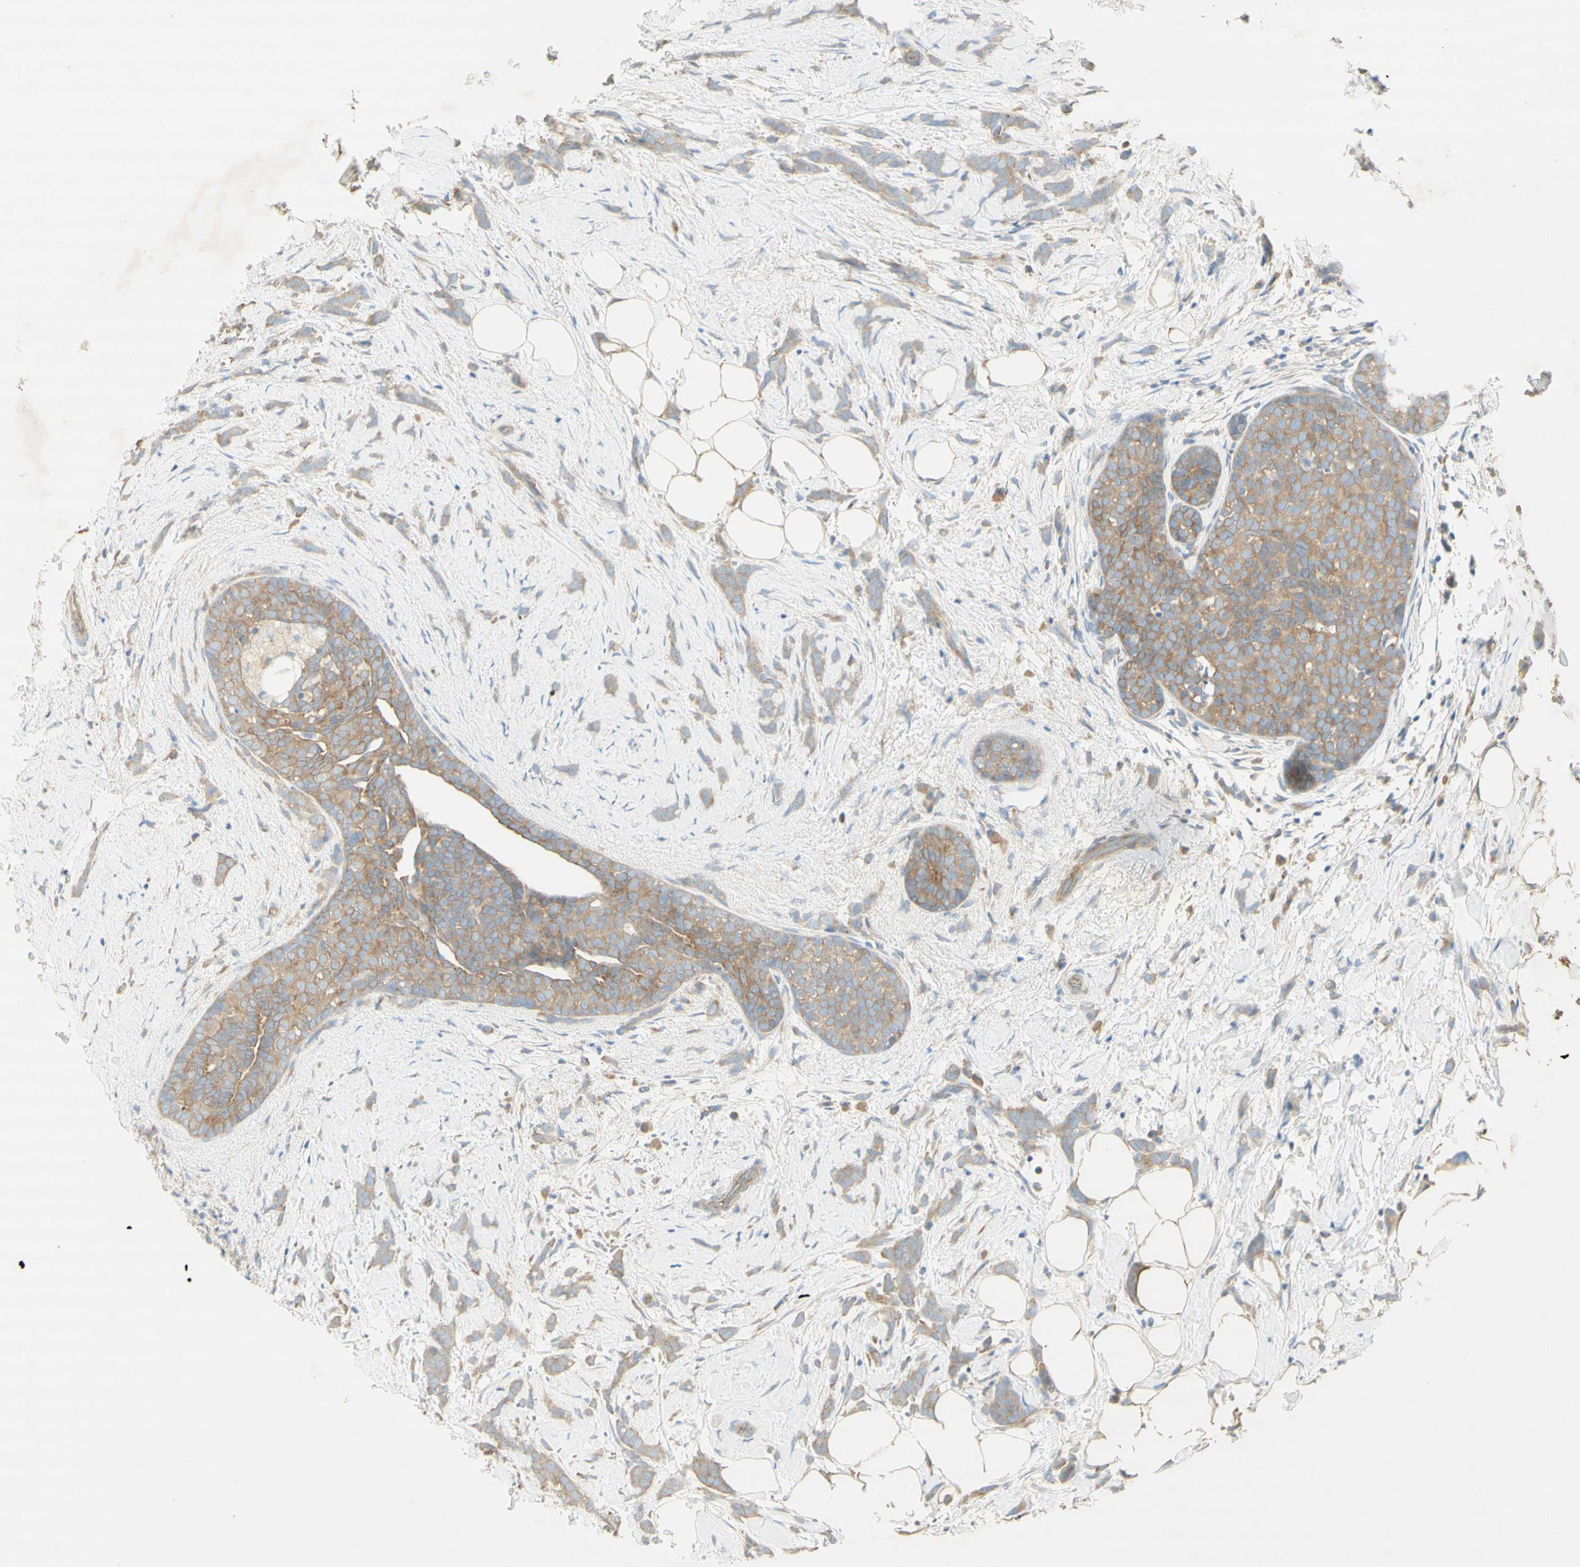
{"staining": {"intensity": "weak", "quantity": ">75%", "location": "cytoplasmic/membranous"}, "tissue": "breast cancer", "cell_type": "Tumor cells", "image_type": "cancer", "snomed": [{"axis": "morphology", "description": "Lobular carcinoma, in situ"}, {"axis": "morphology", "description": "Lobular carcinoma"}, {"axis": "topography", "description": "Breast"}], "caption": "IHC micrograph of neoplastic tissue: human breast lobular carcinoma in situ stained using immunohistochemistry exhibits low levels of weak protein expression localized specifically in the cytoplasmic/membranous of tumor cells, appearing as a cytoplasmic/membranous brown color.", "gene": "DYNC1H1", "patient": {"sex": "female", "age": 41}}